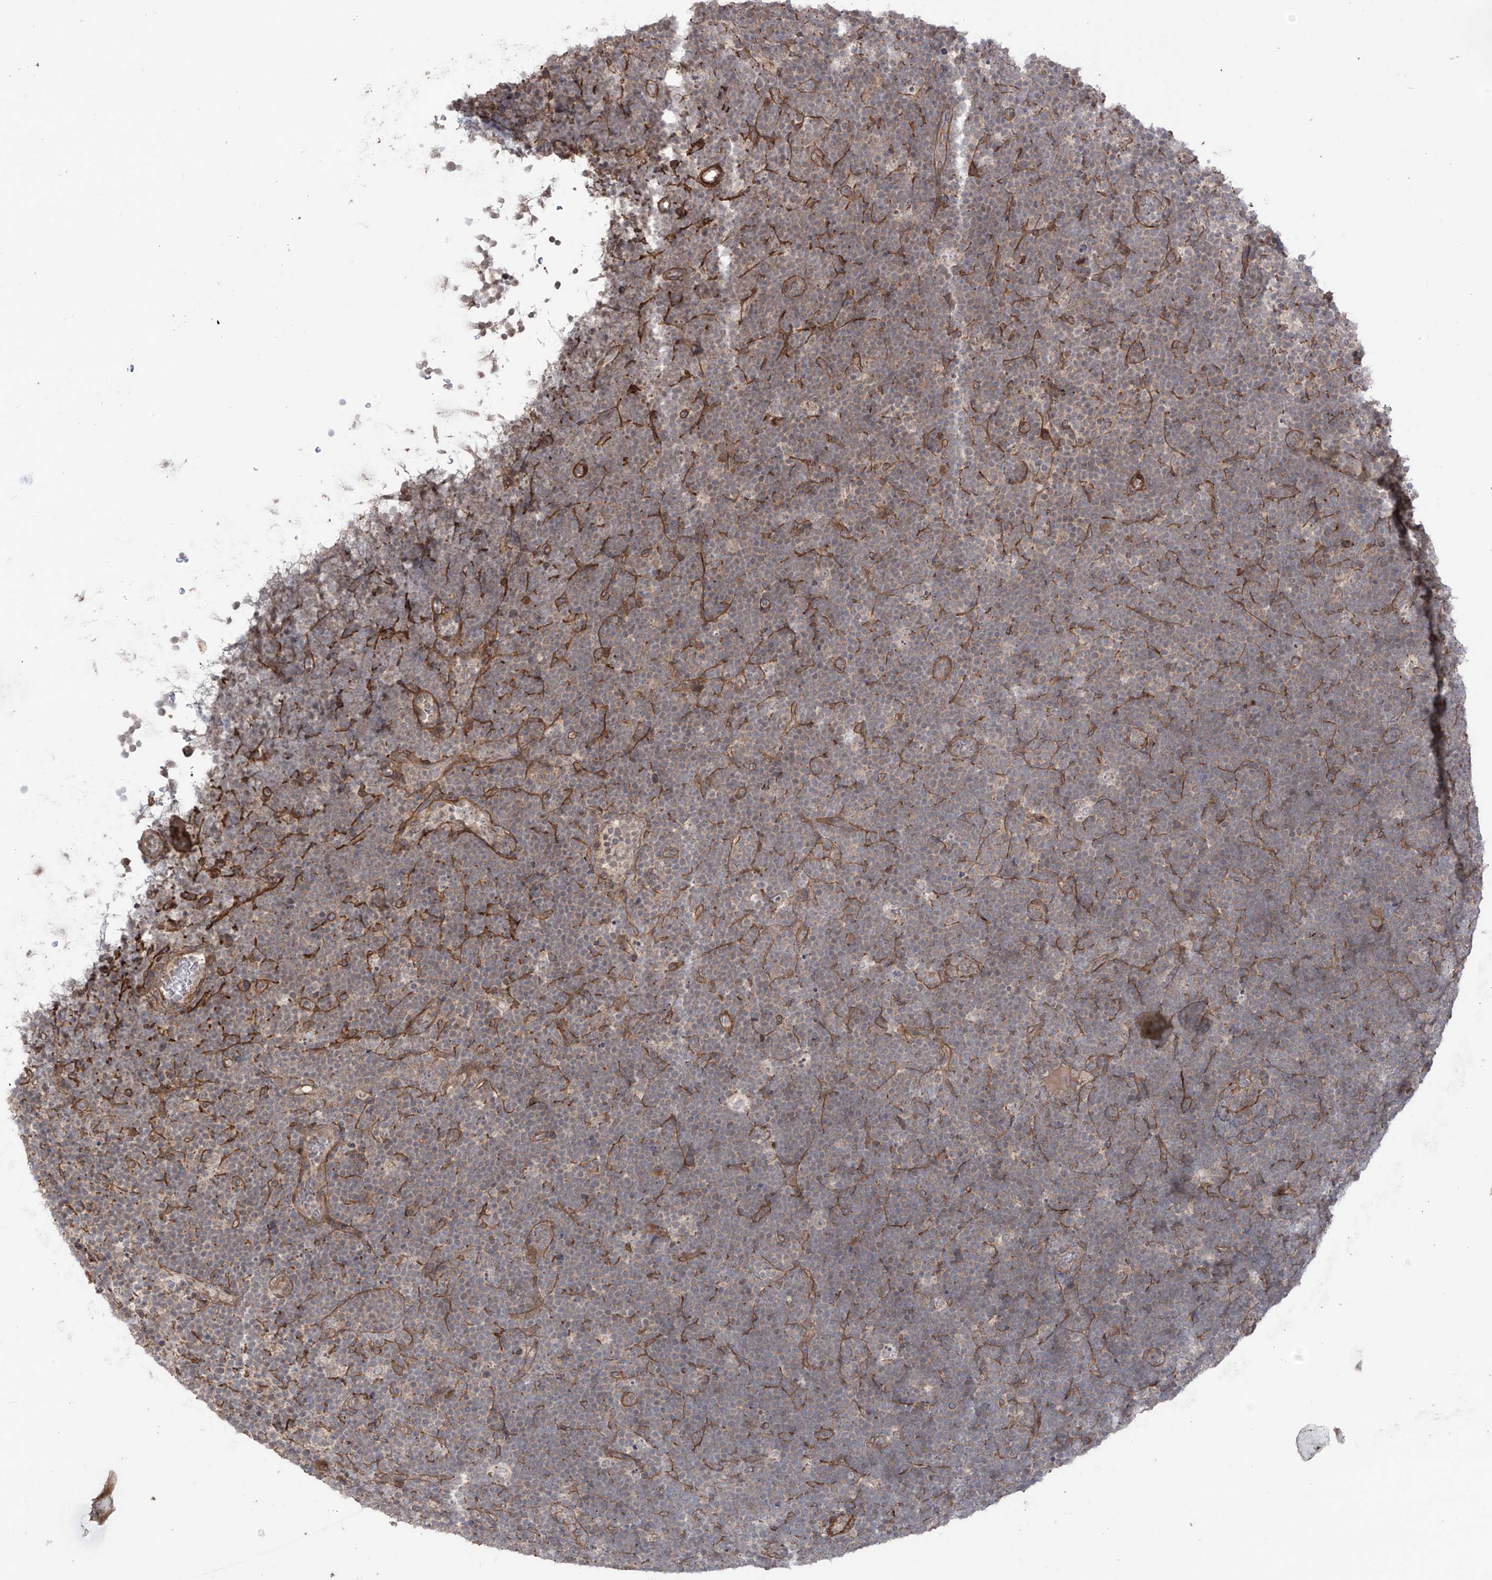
{"staining": {"intensity": "moderate", "quantity": "<25%", "location": "cytoplasmic/membranous"}, "tissue": "lymphoma", "cell_type": "Tumor cells", "image_type": "cancer", "snomed": [{"axis": "morphology", "description": "Malignant lymphoma, non-Hodgkin's type, High grade"}, {"axis": "topography", "description": "Lymph node"}], "caption": "IHC (DAB) staining of malignant lymphoma, non-Hodgkin's type (high-grade) exhibits moderate cytoplasmic/membranous protein staining in approximately <25% of tumor cells. (Stains: DAB in brown, nuclei in blue, Microscopy: brightfield microscopy at high magnification).", "gene": "LRRC74A", "patient": {"sex": "male", "age": 13}}